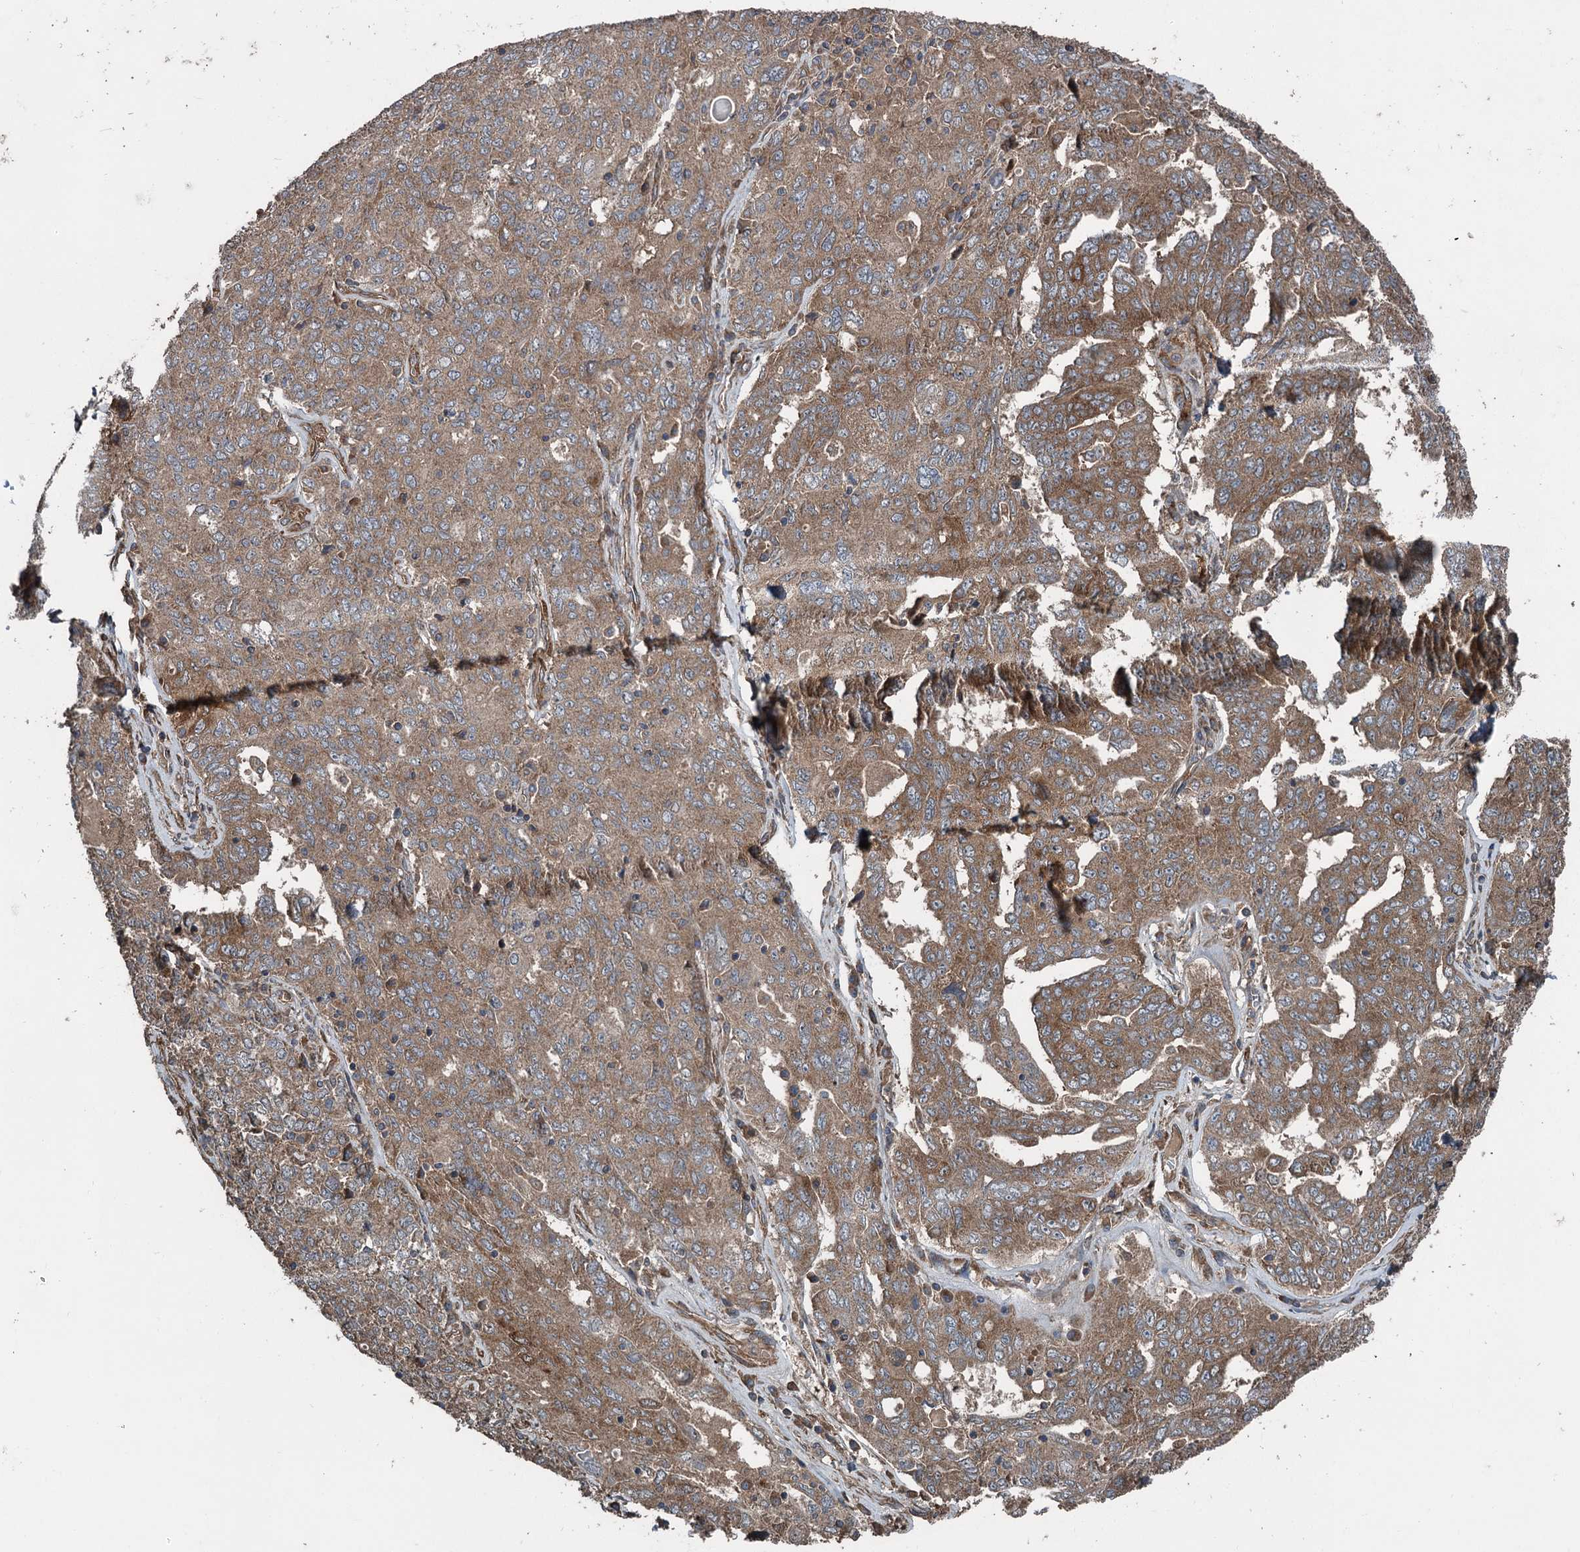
{"staining": {"intensity": "moderate", "quantity": ">75%", "location": "cytoplasmic/membranous"}, "tissue": "ovarian cancer", "cell_type": "Tumor cells", "image_type": "cancer", "snomed": [{"axis": "morphology", "description": "Carcinoma, endometroid"}, {"axis": "topography", "description": "Ovary"}], "caption": "Immunohistochemical staining of endometroid carcinoma (ovarian) exhibits medium levels of moderate cytoplasmic/membranous positivity in approximately >75% of tumor cells.", "gene": "RNF214", "patient": {"sex": "female", "age": 62}}